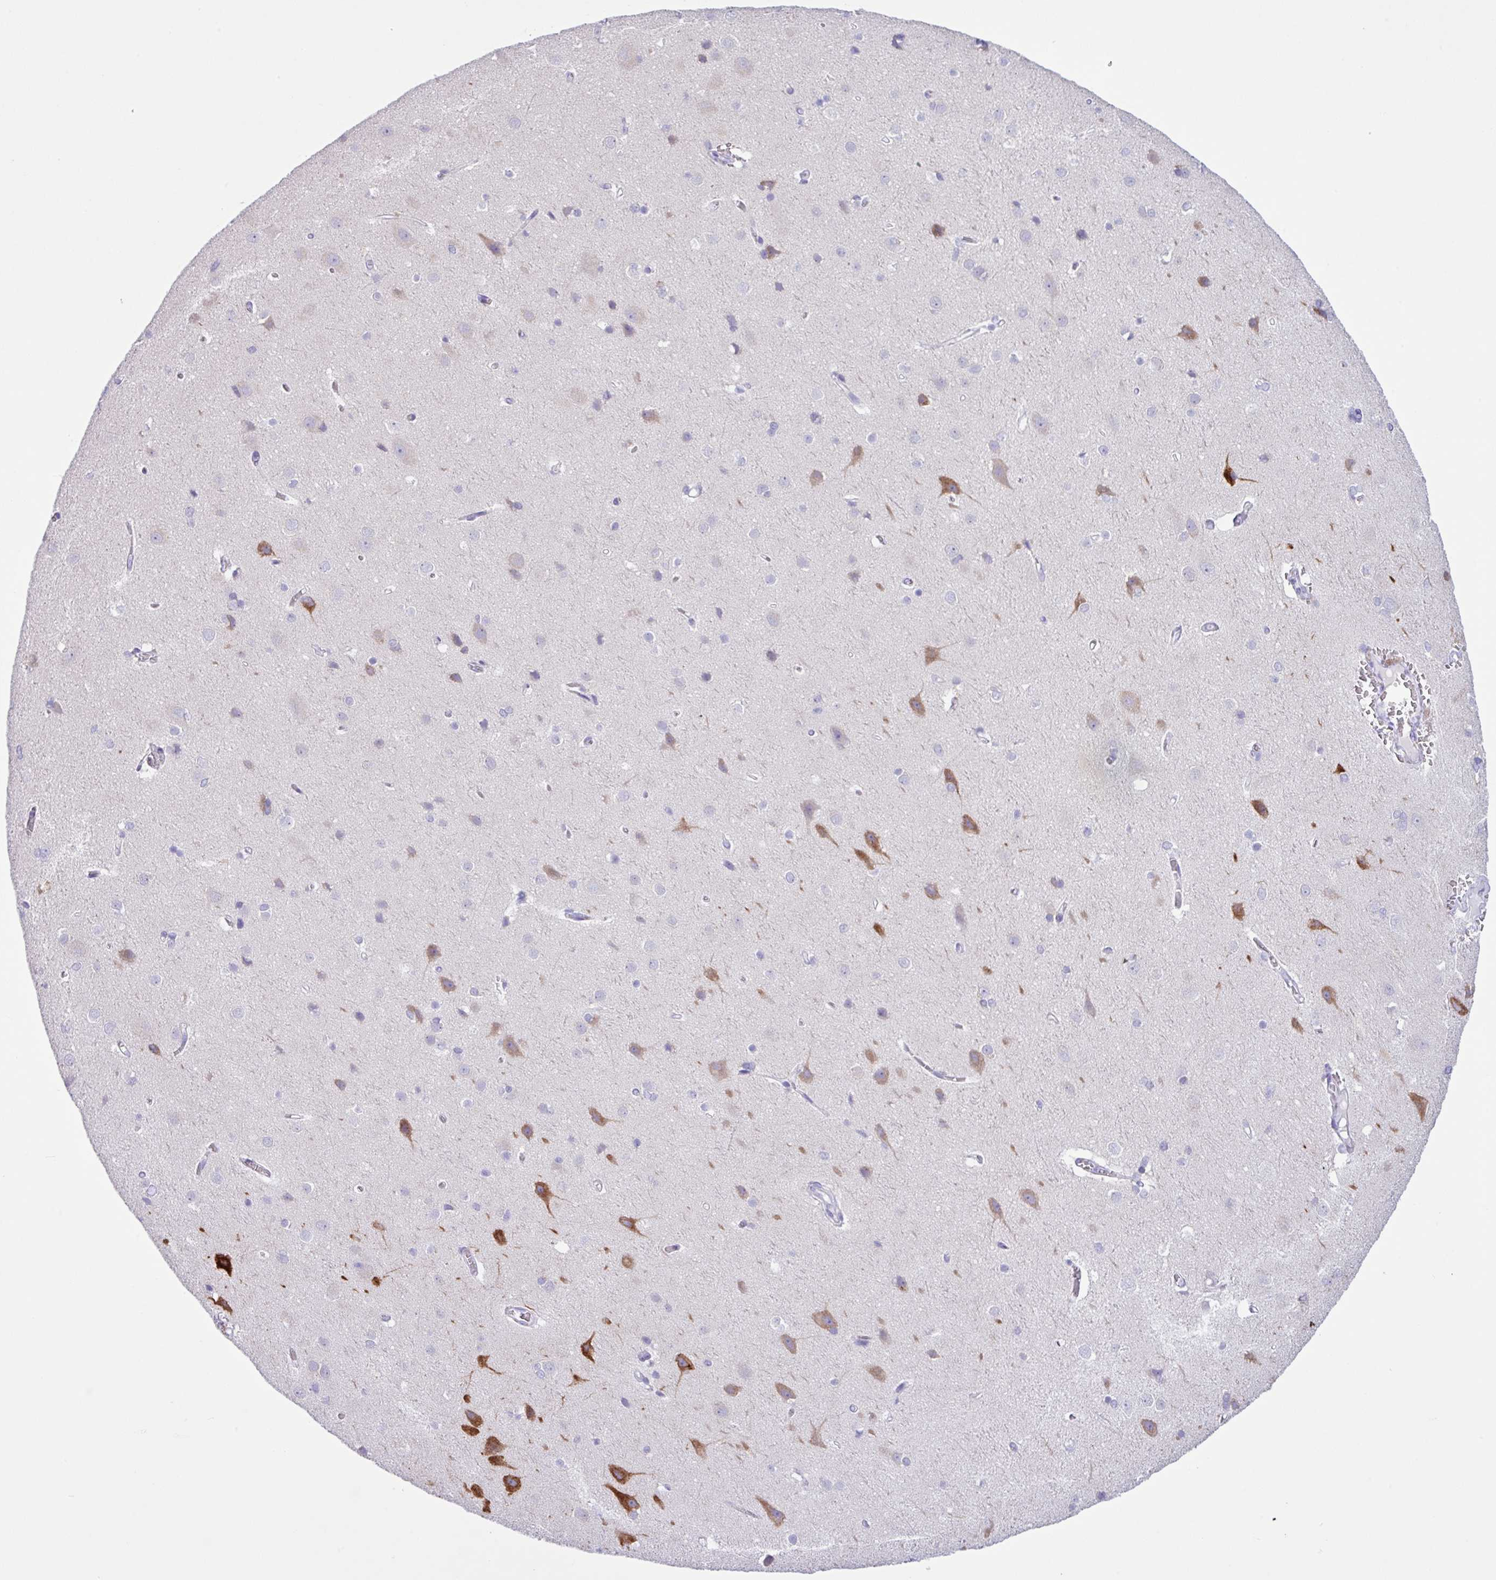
{"staining": {"intensity": "negative", "quantity": "none", "location": "none"}, "tissue": "cerebral cortex", "cell_type": "Endothelial cells", "image_type": "normal", "snomed": [{"axis": "morphology", "description": "Normal tissue, NOS"}, {"axis": "topography", "description": "Cerebral cortex"}], "caption": "Benign cerebral cortex was stained to show a protein in brown. There is no significant expression in endothelial cells.", "gene": "AGO3", "patient": {"sex": "male", "age": 37}}